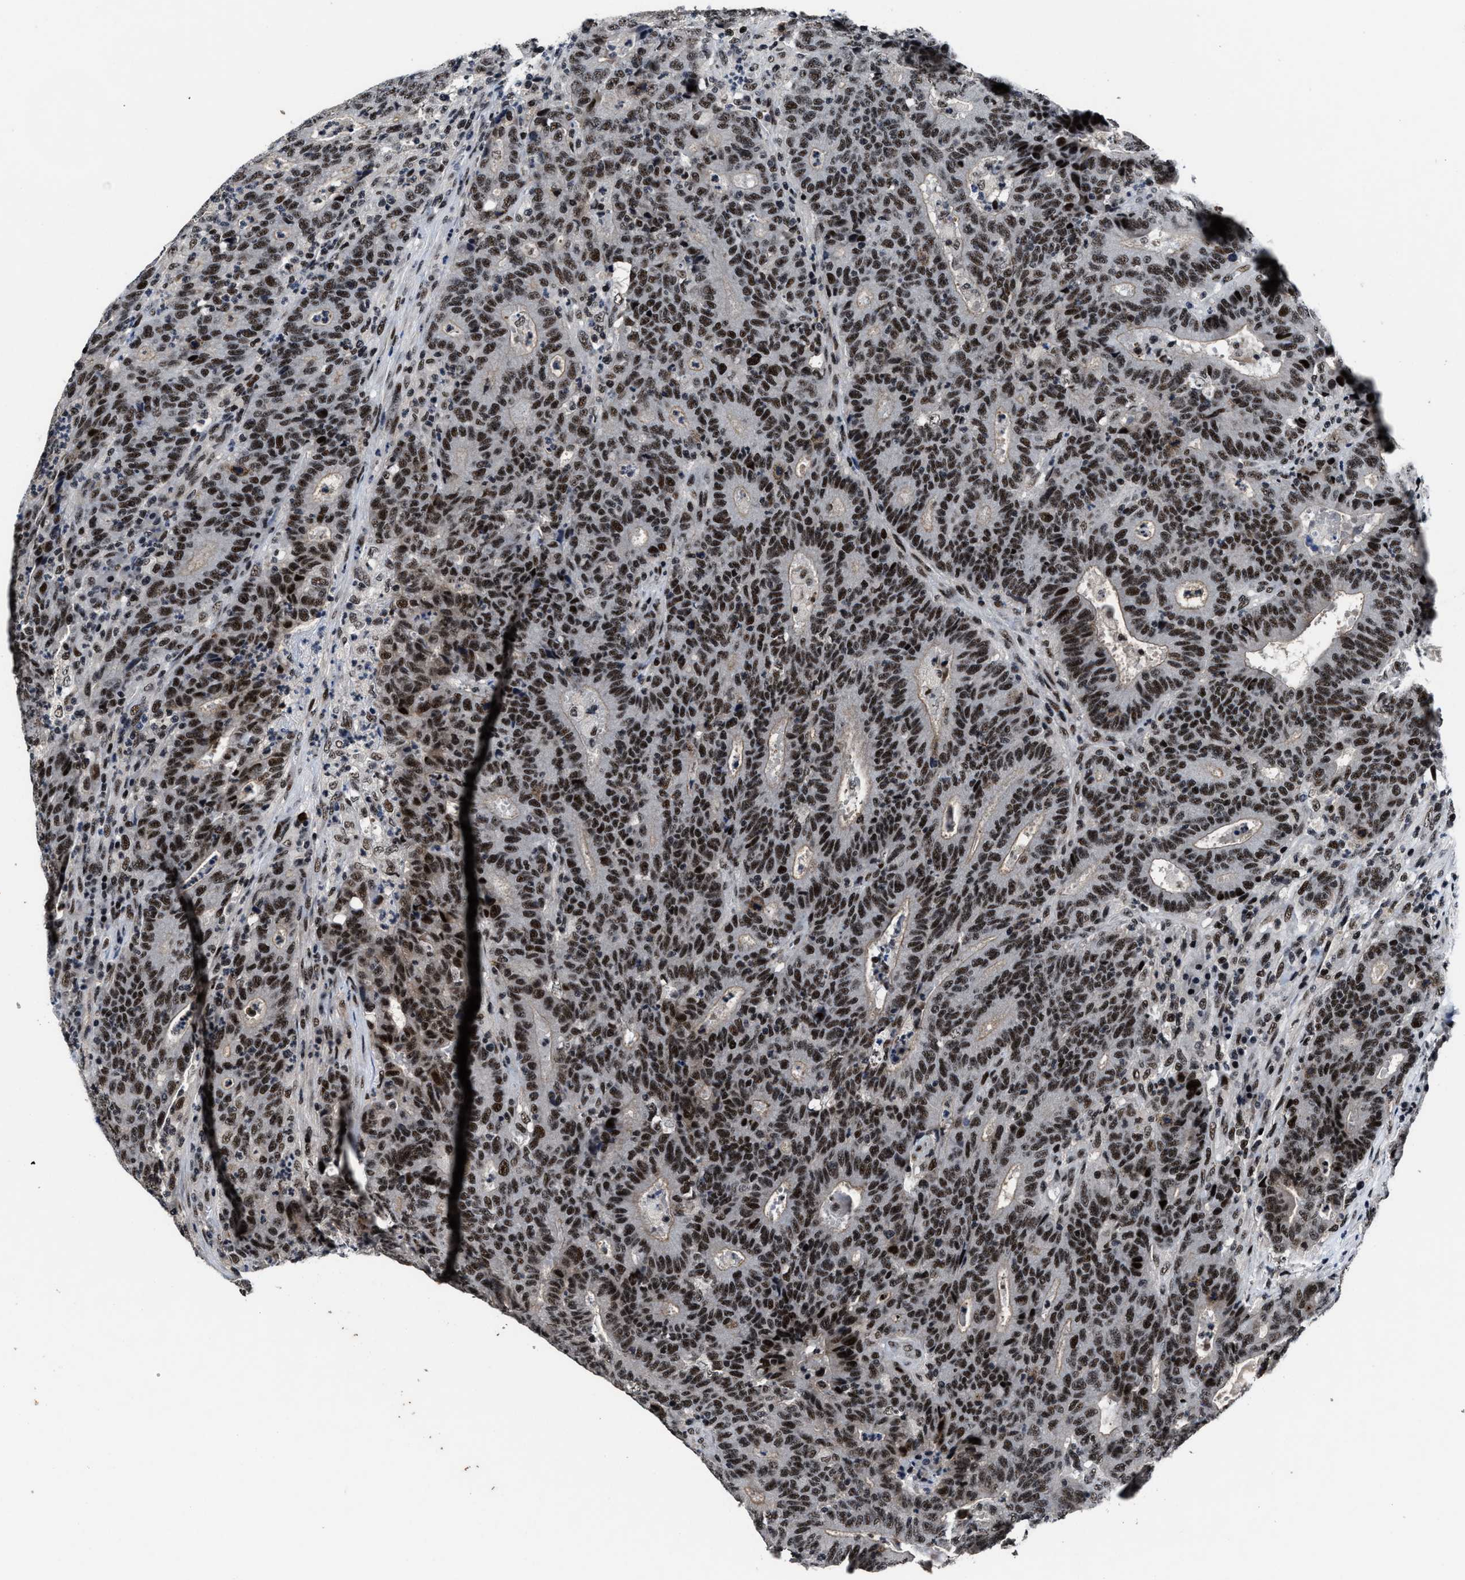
{"staining": {"intensity": "strong", "quantity": ">75%", "location": "nuclear"}, "tissue": "colorectal cancer", "cell_type": "Tumor cells", "image_type": "cancer", "snomed": [{"axis": "morphology", "description": "Adenocarcinoma, NOS"}, {"axis": "topography", "description": "Colon"}], "caption": "Colorectal cancer (adenocarcinoma) stained for a protein (brown) shows strong nuclear positive positivity in about >75% of tumor cells.", "gene": "ZNF233", "patient": {"sex": "female", "age": 75}}